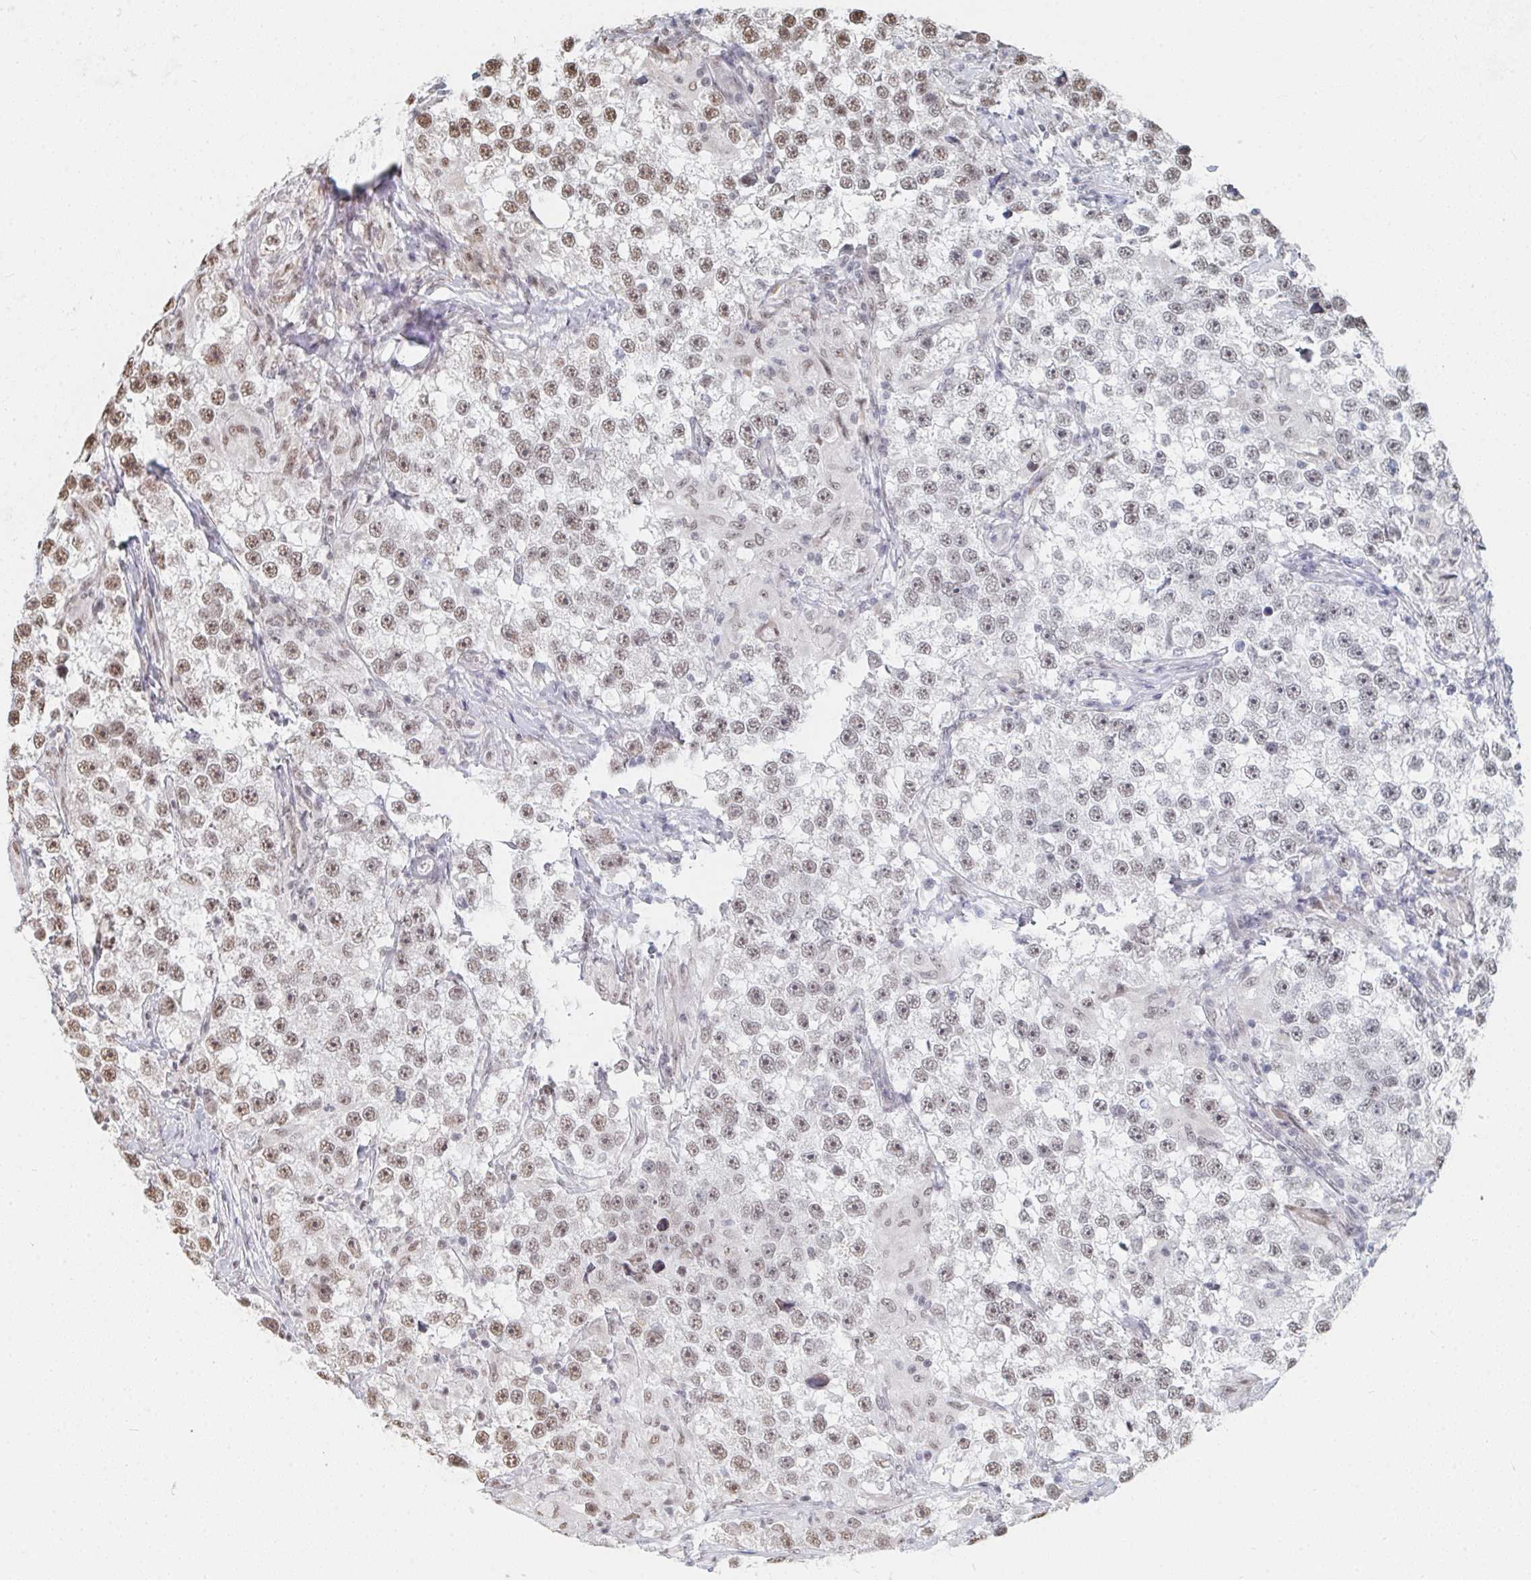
{"staining": {"intensity": "weak", "quantity": "25%-75%", "location": "nuclear"}, "tissue": "testis cancer", "cell_type": "Tumor cells", "image_type": "cancer", "snomed": [{"axis": "morphology", "description": "Seminoma, NOS"}, {"axis": "topography", "description": "Testis"}], "caption": "Immunohistochemistry micrograph of neoplastic tissue: human testis cancer stained using IHC reveals low levels of weak protein expression localized specifically in the nuclear of tumor cells, appearing as a nuclear brown color.", "gene": "MBNL1", "patient": {"sex": "male", "age": 46}}